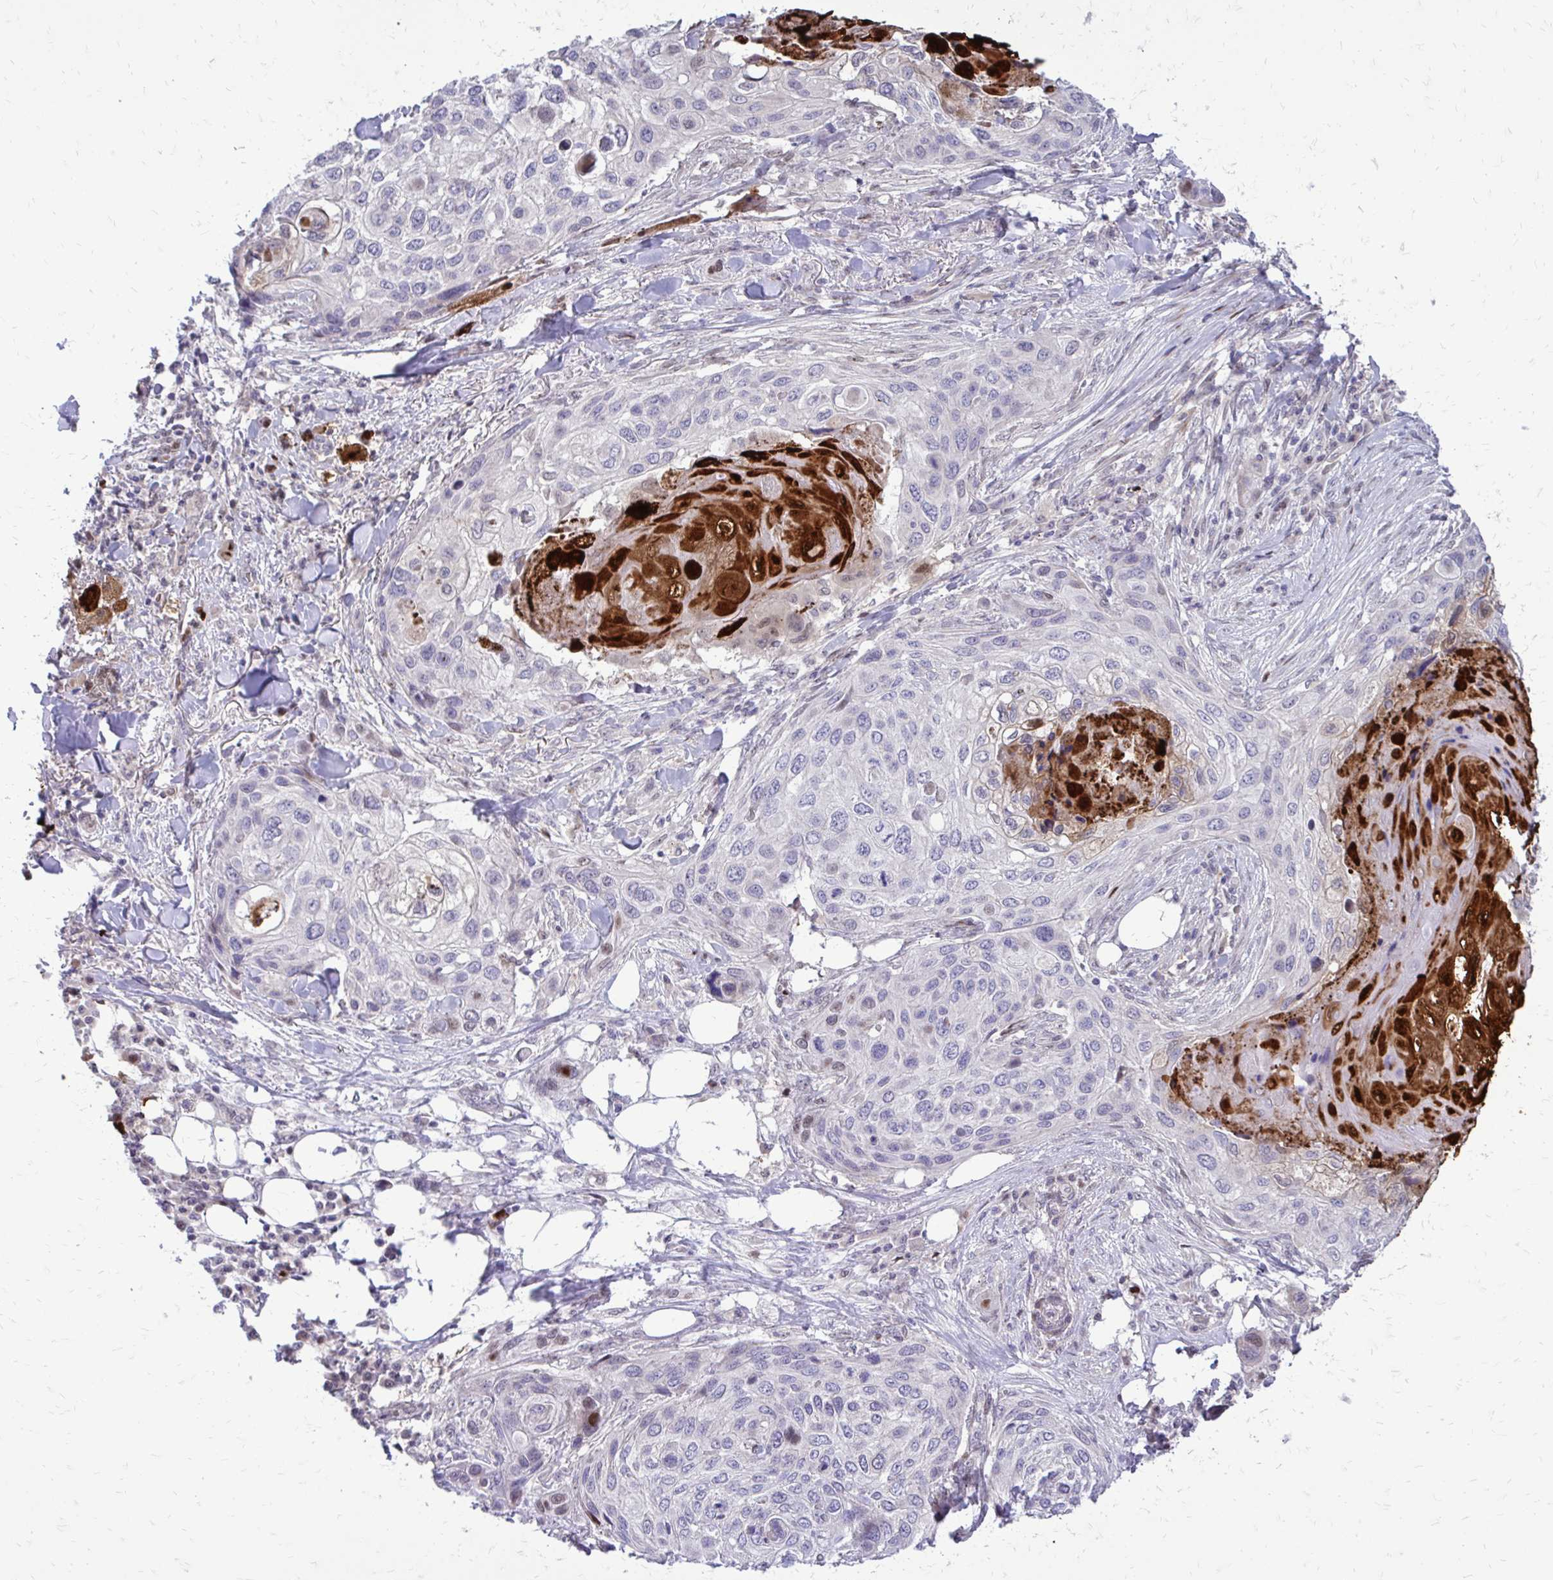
{"staining": {"intensity": "negative", "quantity": "none", "location": "none"}, "tissue": "skin cancer", "cell_type": "Tumor cells", "image_type": "cancer", "snomed": [{"axis": "morphology", "description": "Squamous cell carcinoma, NOS"}, {"axis": "topography", "description": "Skin"}], "caption": "High power microscopy image of an IHC image of squamous cell carcinoma (skin), revealing no significant staining in tumor cells.", "gene": "PPDPFL", "patient": {"sex": "female", "age": 87}}